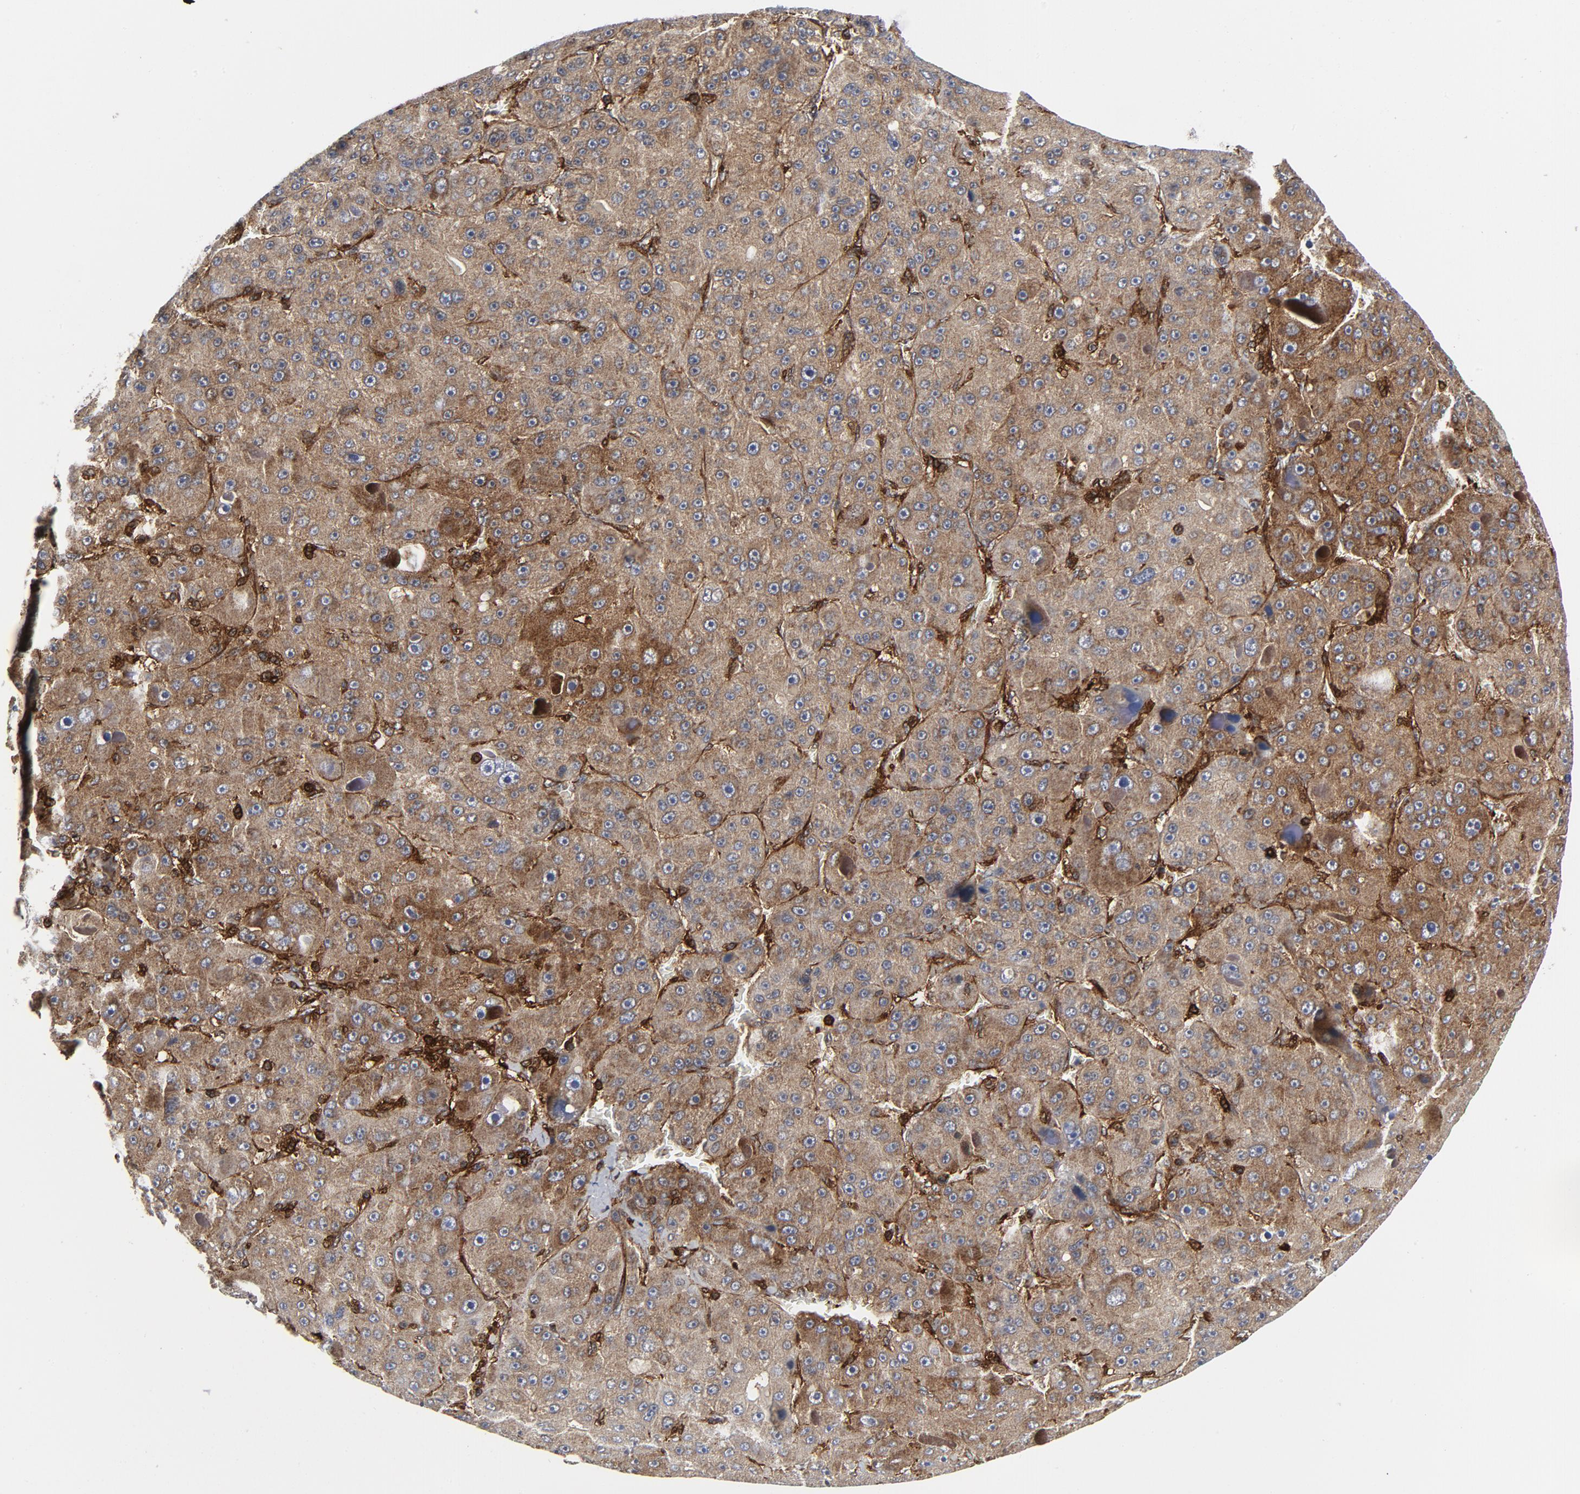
{"staining": {"intensity": "moderate", "quantity": ">75%", "location": "cytoplasmic/membranous"}, "tissue": "liver cancer", "cell_type": "Tumor cells", "image_type": "cancer", "snomed": [{"axis": "morphology", "description": "Carcinoma, Hepatocellular, NOS"}, {"axis": "topography", "description": "Liver"}], "caption": "About >75% of tumor cells in human liver hepatocellular carcinoma reveal moderate cytoplasmic/membranous protein expression as visualized by brown immunohistochemical staining.", "gene": "YES1", "patient": {"sex": "male", "age": 76}}